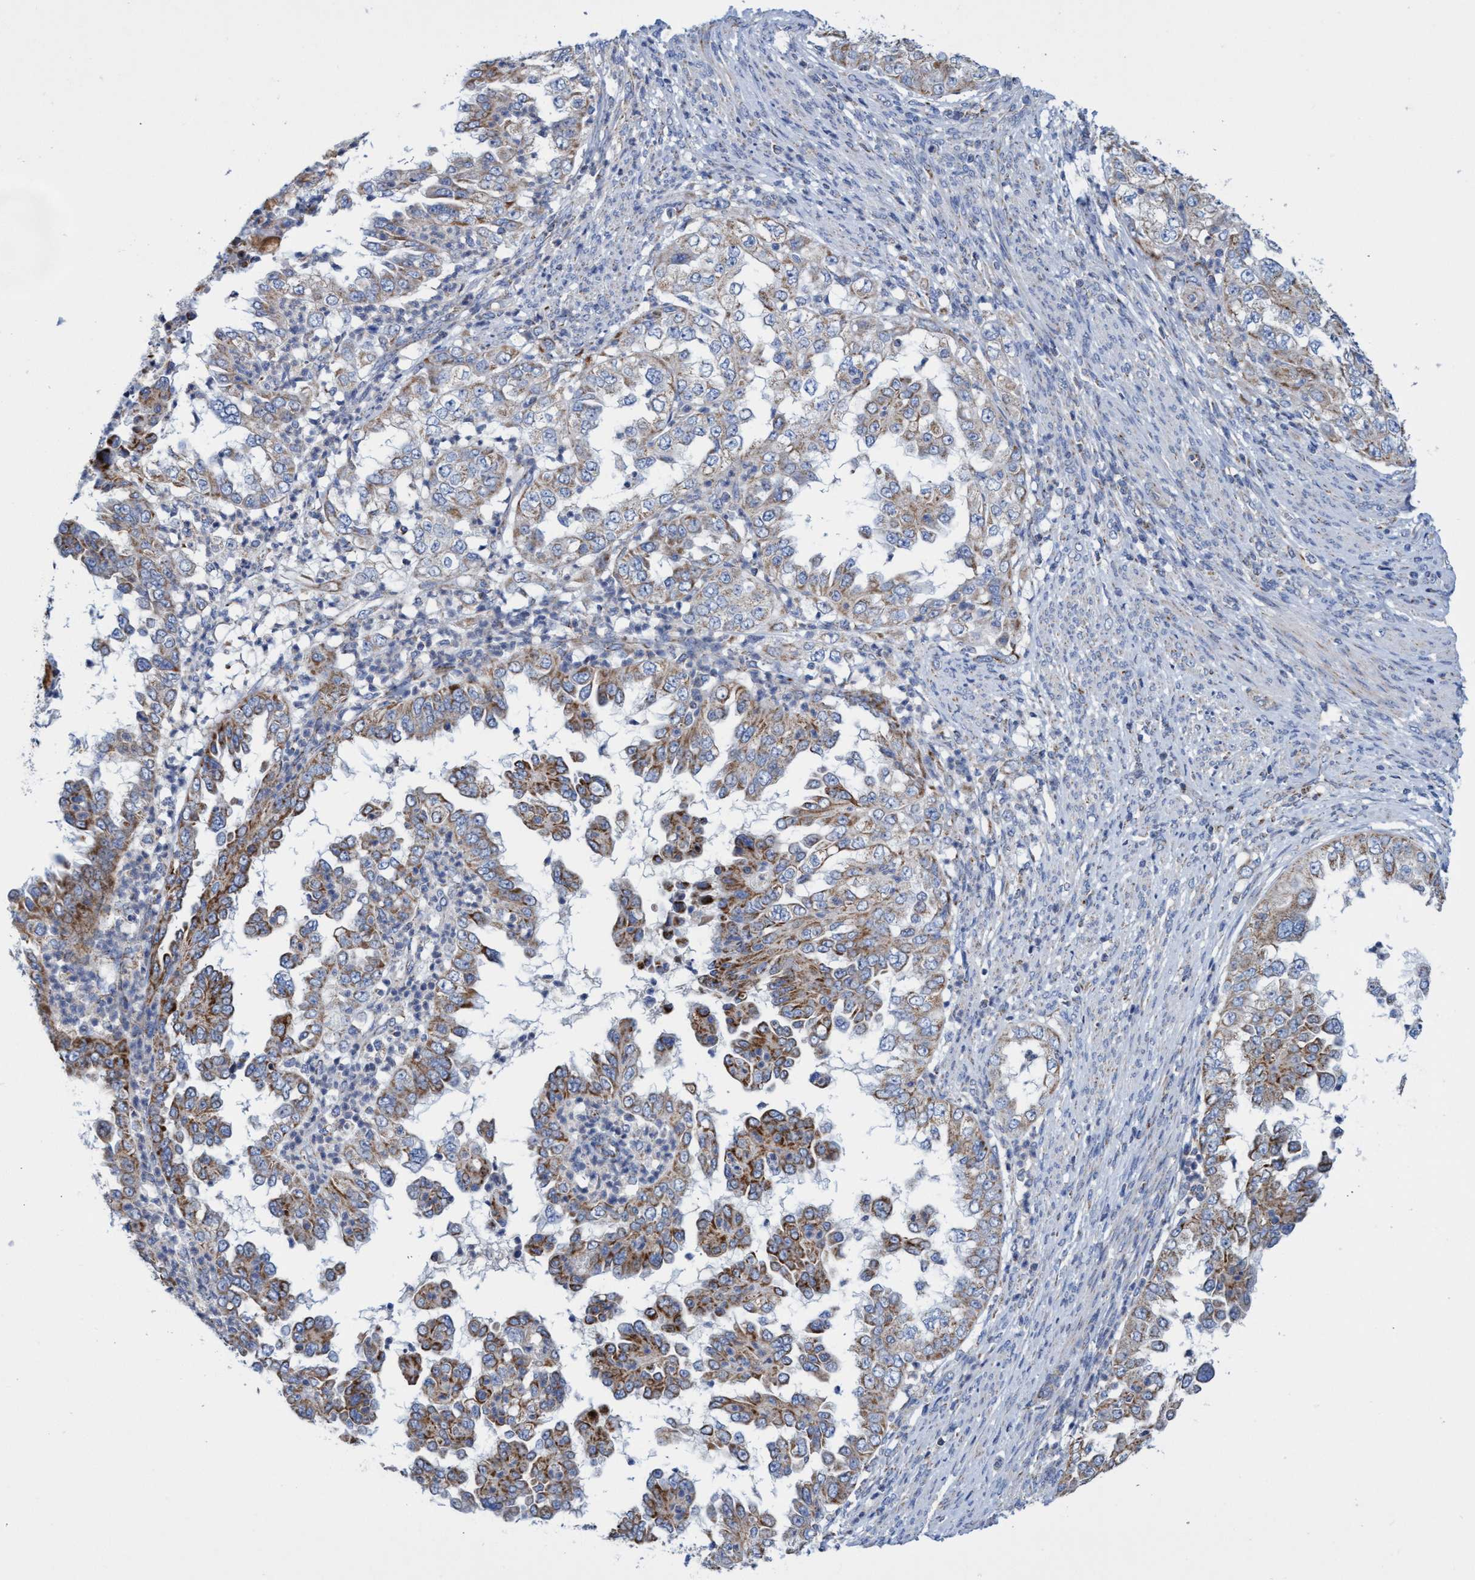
{"staining": {"intensity": "moderate", "quantity": ">75%", "location": "cytoplasmic/membranous"}, "tissue": "endometrial cancer", "cell_type": "Tumor cells", "image_type": "cancer", "snomed": [{"axis": "morphology", "description": "Adenocarcinoma, NOS"}, {"axis": "topography", "description": "Endometrium"}], "caption": "Immunohistochemistry (IHC) photomicrograph of adenocarcinoma (endometrial) stained for a protein (brown), which reveals medium levels of moderate cytoplasmic/membranous expression in approximately >75% of tumor cells.", "gene": "ZNF750", "patient": {"sex": "female", "age": 85}}